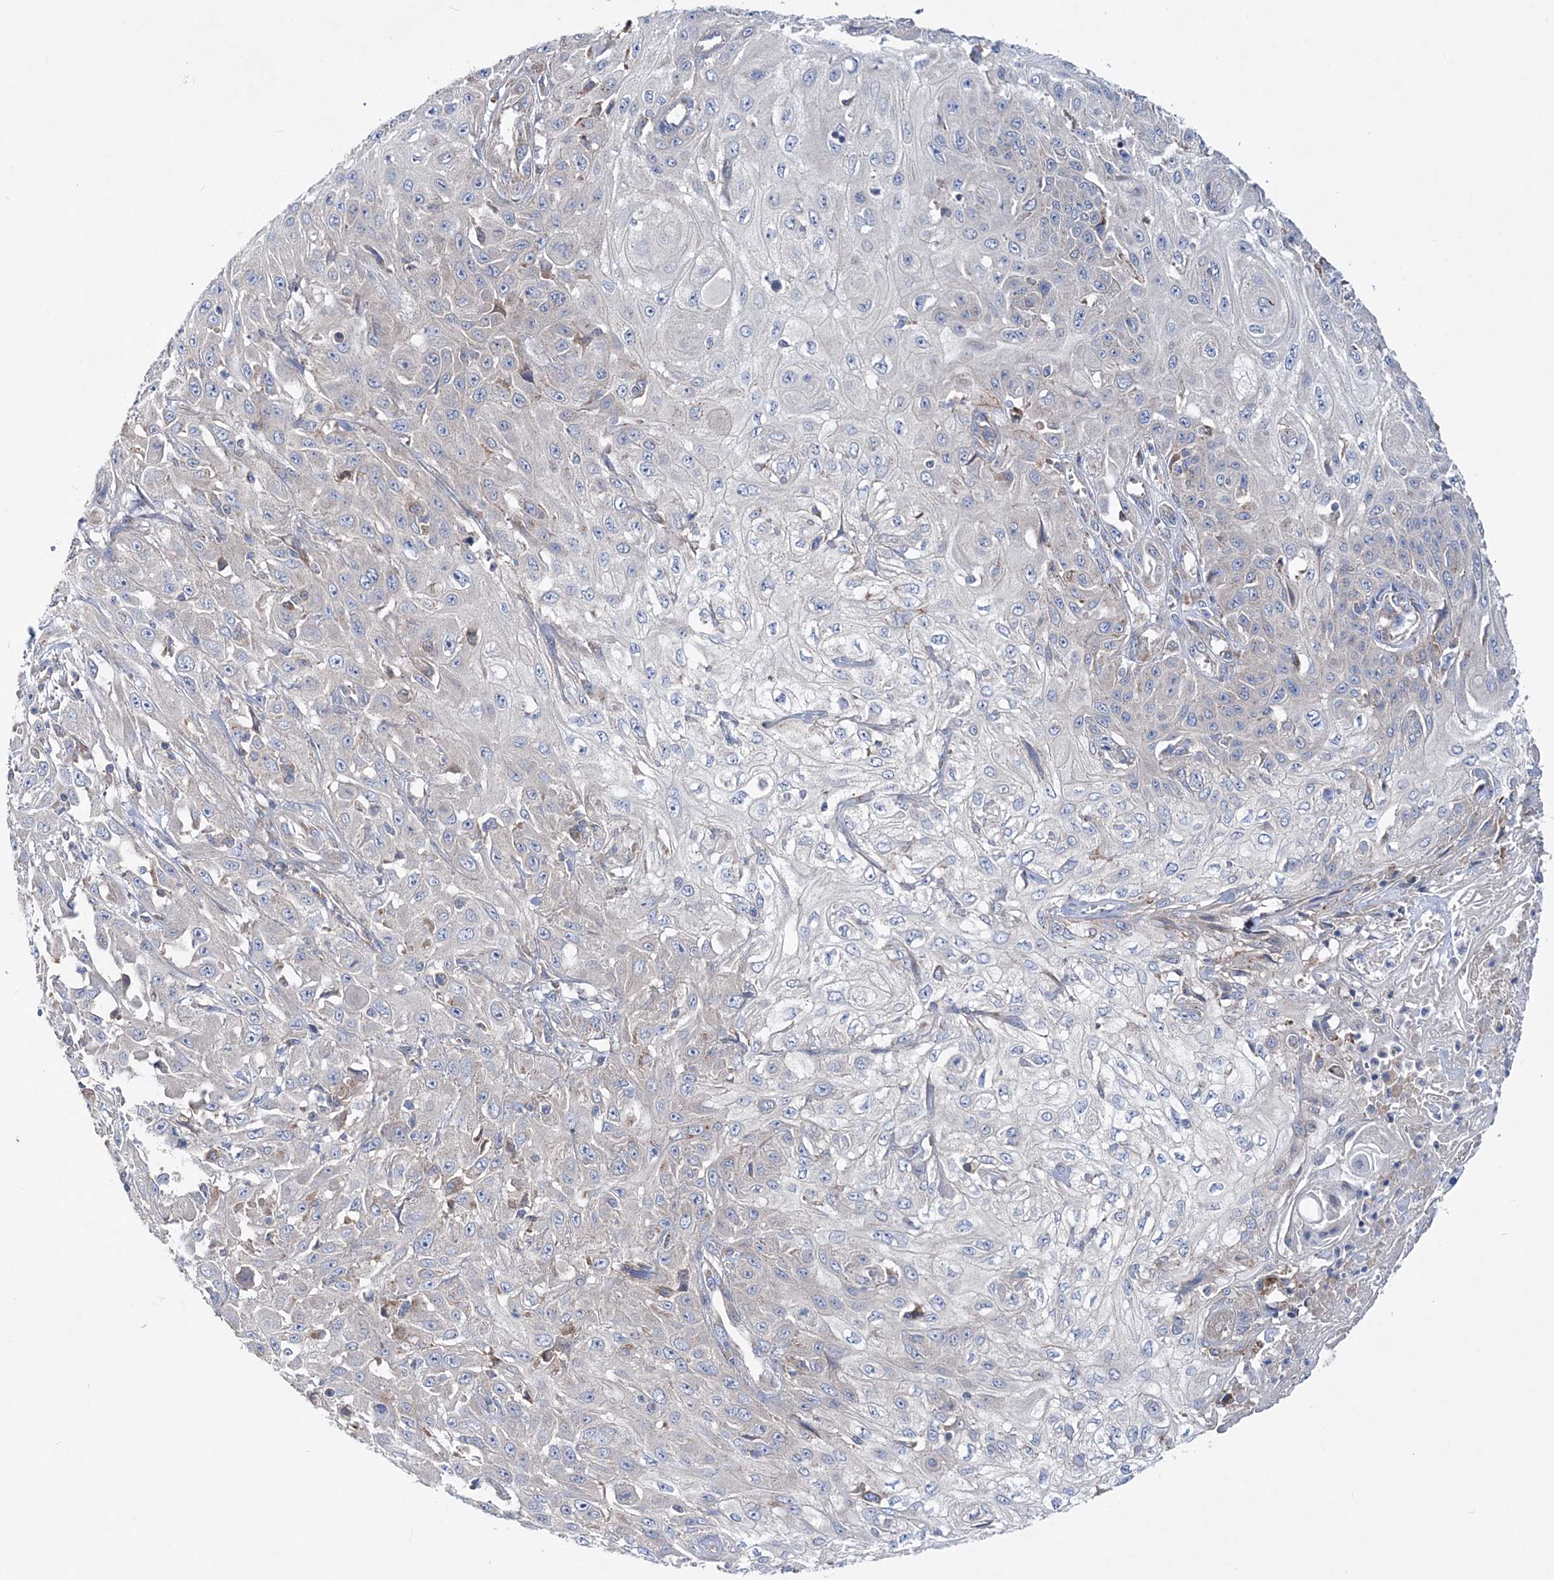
{"staining": {"intensity": "negative", "quantity": "none", "location": "none"}, "tissue": "skin cancer", "cell_type": "Tumor cells", "image_type": "cancer", "snomed": [{"axis": "morphology", "description": "Squamous cell carcinoma, NOS"}, {"axis": "morphology", "description": "Squamous cell carcinoma, metastatic, NOS"}, {"axis": "topography", "description": "Skin"}, {"axis": "topography", "description": "Lymph node"}], "caption": "IHC photomicrograph of skin cancer (metastatic squamous cell carcinoma) stained for a protein (brown), which displays no staining in tumor cells.", "gene": "NGLY1", "patient": {"sex": "male", "age": 75}}